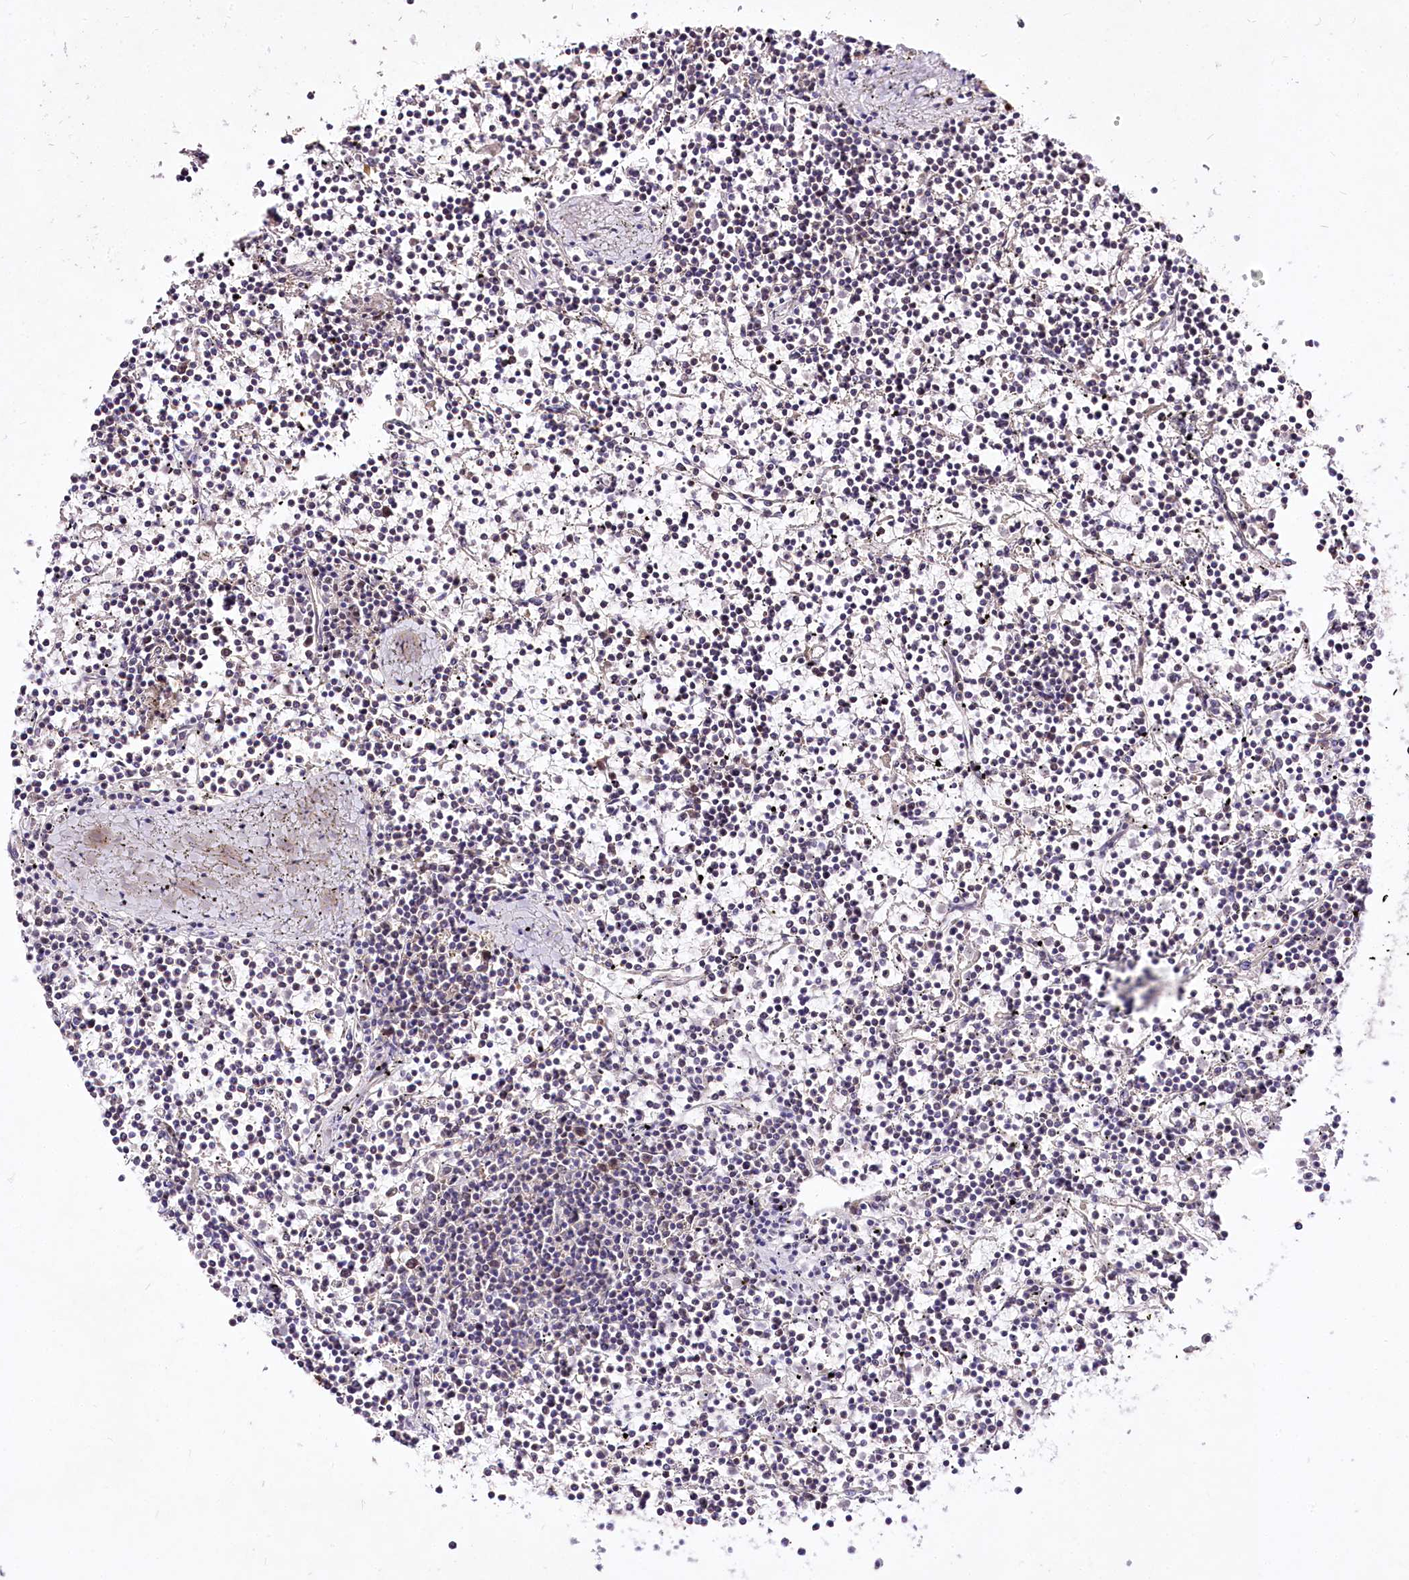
{"staining": {"intensity": "negative", "quantity": "none", "location": "none"}, "tissue": "lymphoma", "cell_type": "Tumor cells", "image_type": "cancer", "snomed": [{"axis": "morphology", "description": "Malignant lymphoma, non-Hodgkin's type, Low grade"}, {"axis": "topography", "description": "Spleen"}], "caption": "The immunohistochemistry histopathology image has no significant expression in tumor cells of lymphoma tissue.", "gene": "POLA2", "patient": {"sex": "female", "age": 19}}